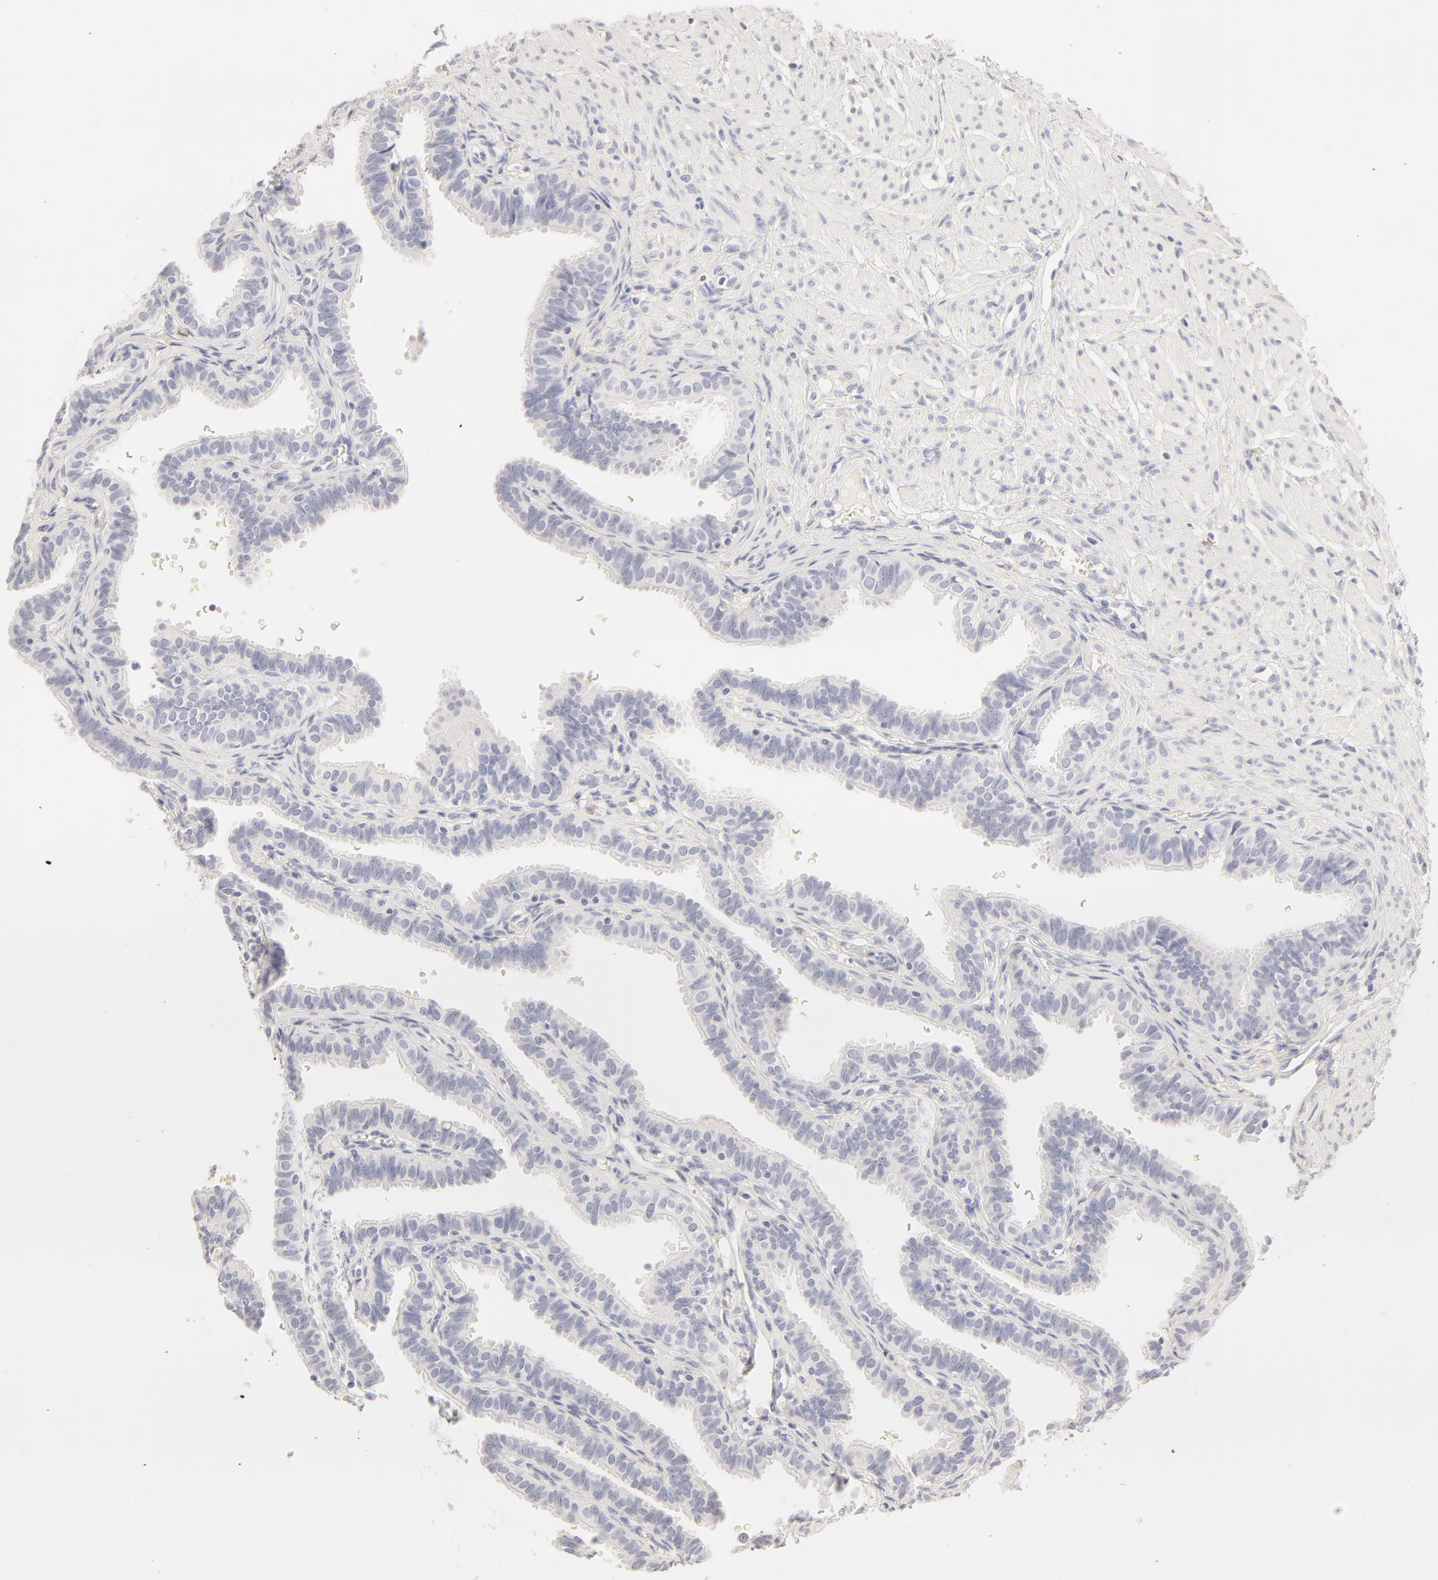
{"staining": {"intensity": "negative", "quantity": "none", "location": "none"}, "tissue": "fallopian tube", "cell_type": "Glandular cells", "image_type": "normal", "snomed": [{"axis": "morphology", "description": "Normal tissue, NOS"}, {"axis": "topography", "description": "Fallopian tube"}], "caption": "This is an immunohistochemistry image of benign human fallopian tube. There is no expression in glandular cells.", "gene": "LGALS7B", "patient": {"sex": "female", "age": 32}}